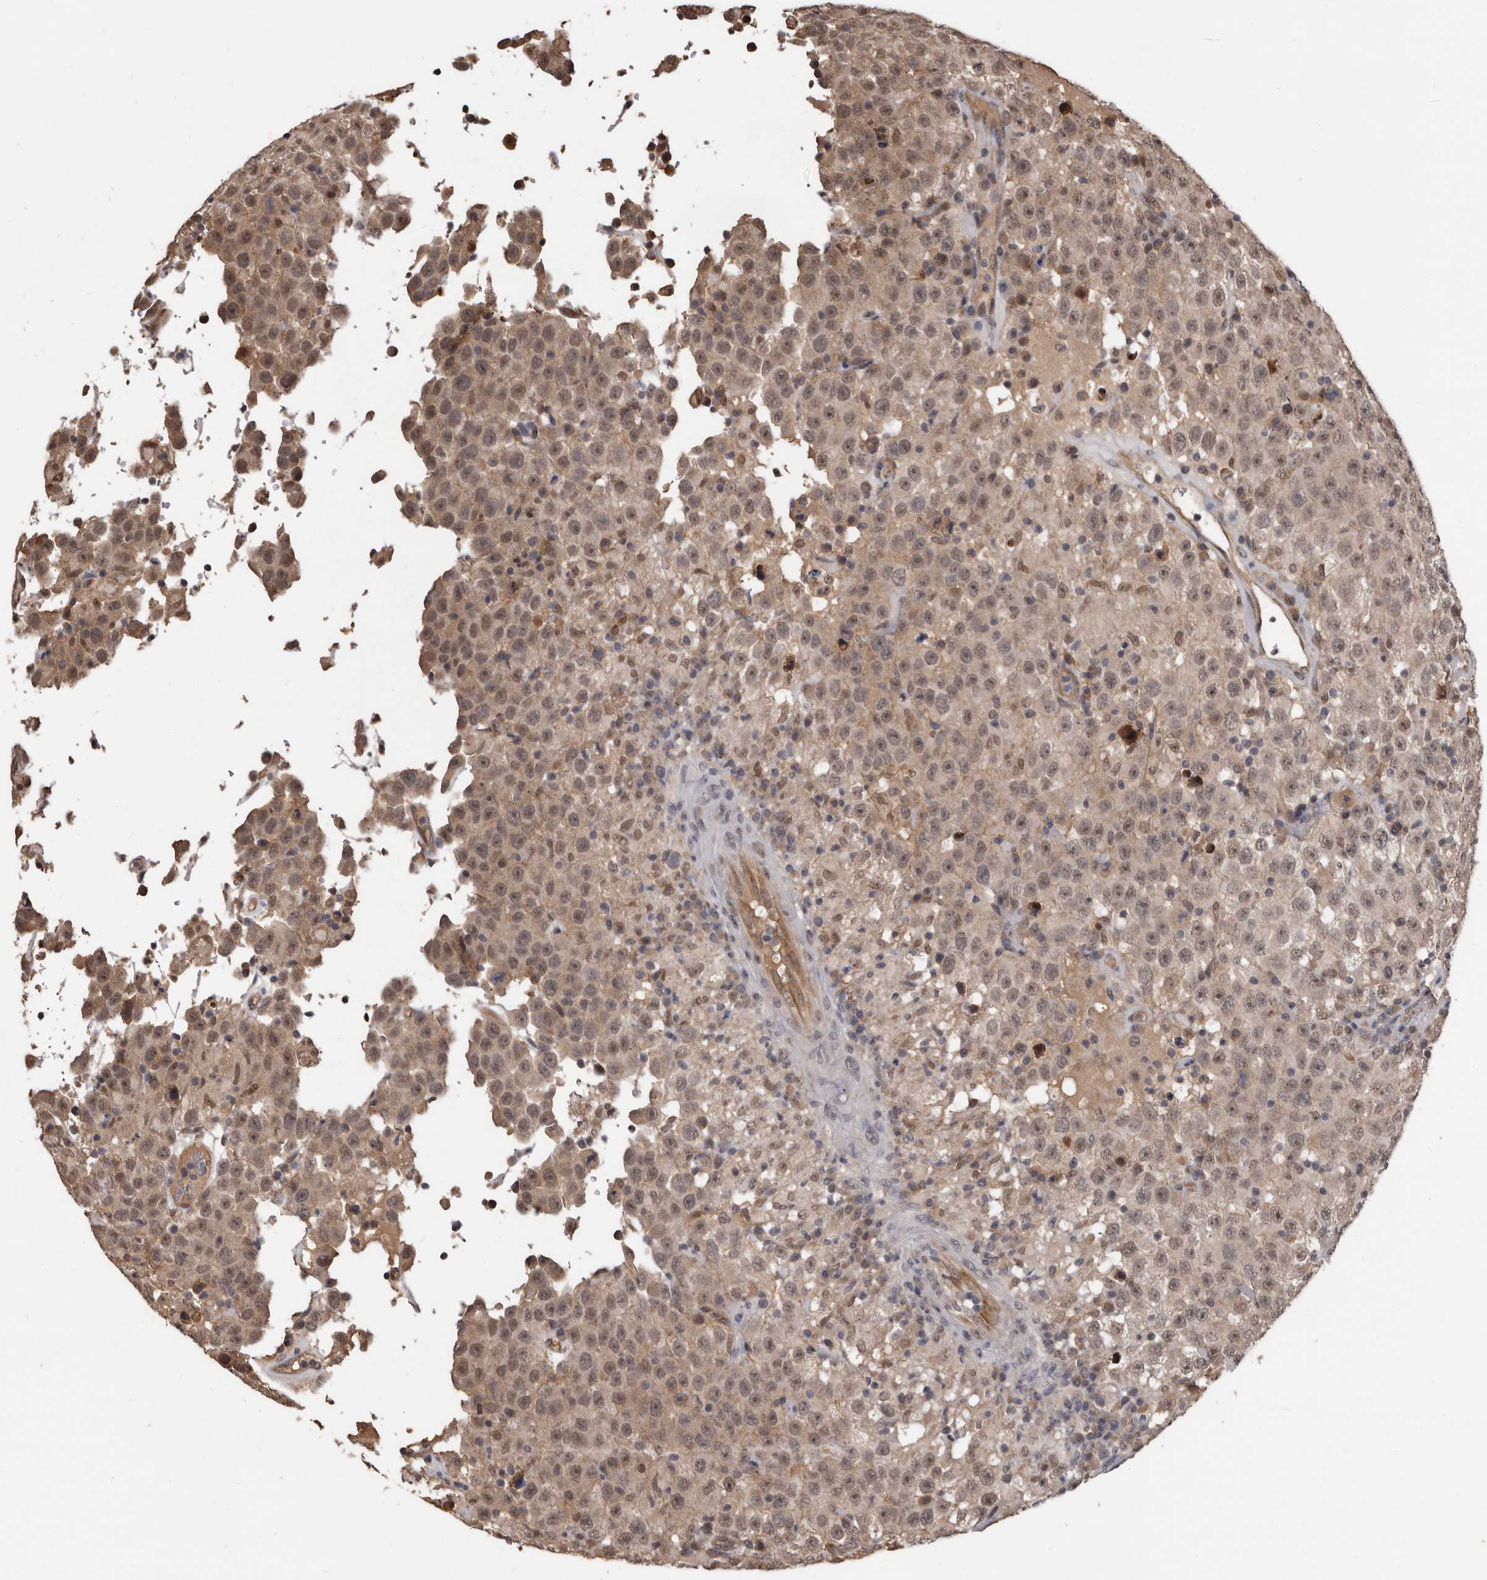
{"staining": {"intensity": "weak", "quantity": ">75%", "location": "nuclear"}, "tissue": "testis cancer", "cell_type": "Tumor cells", "image_type": "cancer", "snomed": [{"axis": "morphology", "description": "Seminoma, NOS"}, {"axis": "topography", "description": "Testis"}], "caption": "Immunohistochemistry photomicrograph of testis cancer (seminoma) stained for a protein (brown), which shows low levels of weak nuclear staining in about >75% of tumor cells.", "gene": "AHR", "patient": {"sex": "male", "age": 41}}